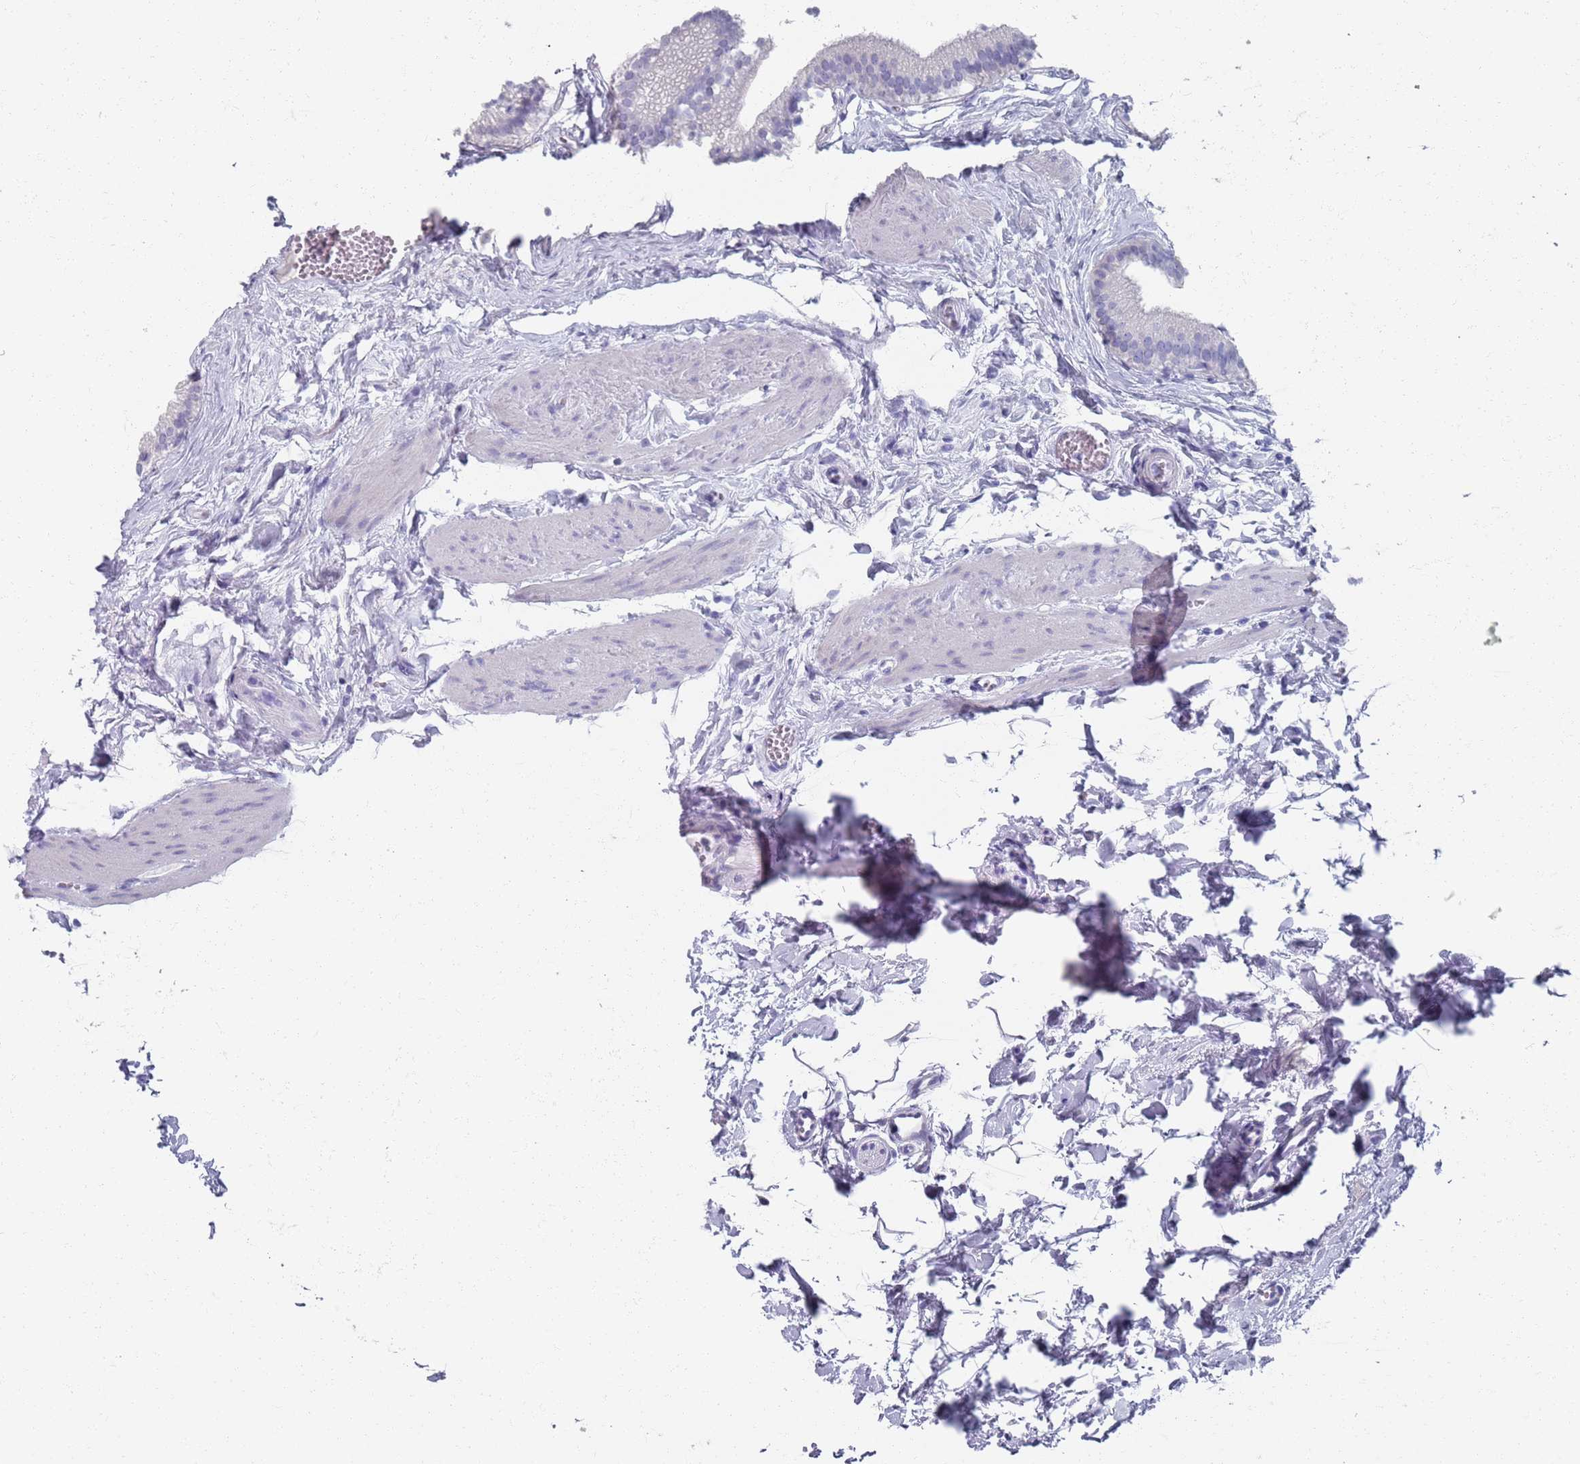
{"staining": {"intensity": "weak", "quantity": "<25%", "location": "cytoplasmic/membranous"}, "tissue": "gallbladder", "cell_type": "Glandular cells", "image_type": "normal", "snomed": [{"axis": "morphology", "description": "Normal tissue, NOS"}, {"axis": "topography", "description": "Gallbladder"}], "caption": "DAB (3,3'-diaminobenzidine) immunohistochemical staining of unremarkable human gallbladder reveals no significant staining in glandular cells.", "gene": "PLOD1", "patient": {"sex": "female", "age": 54}}